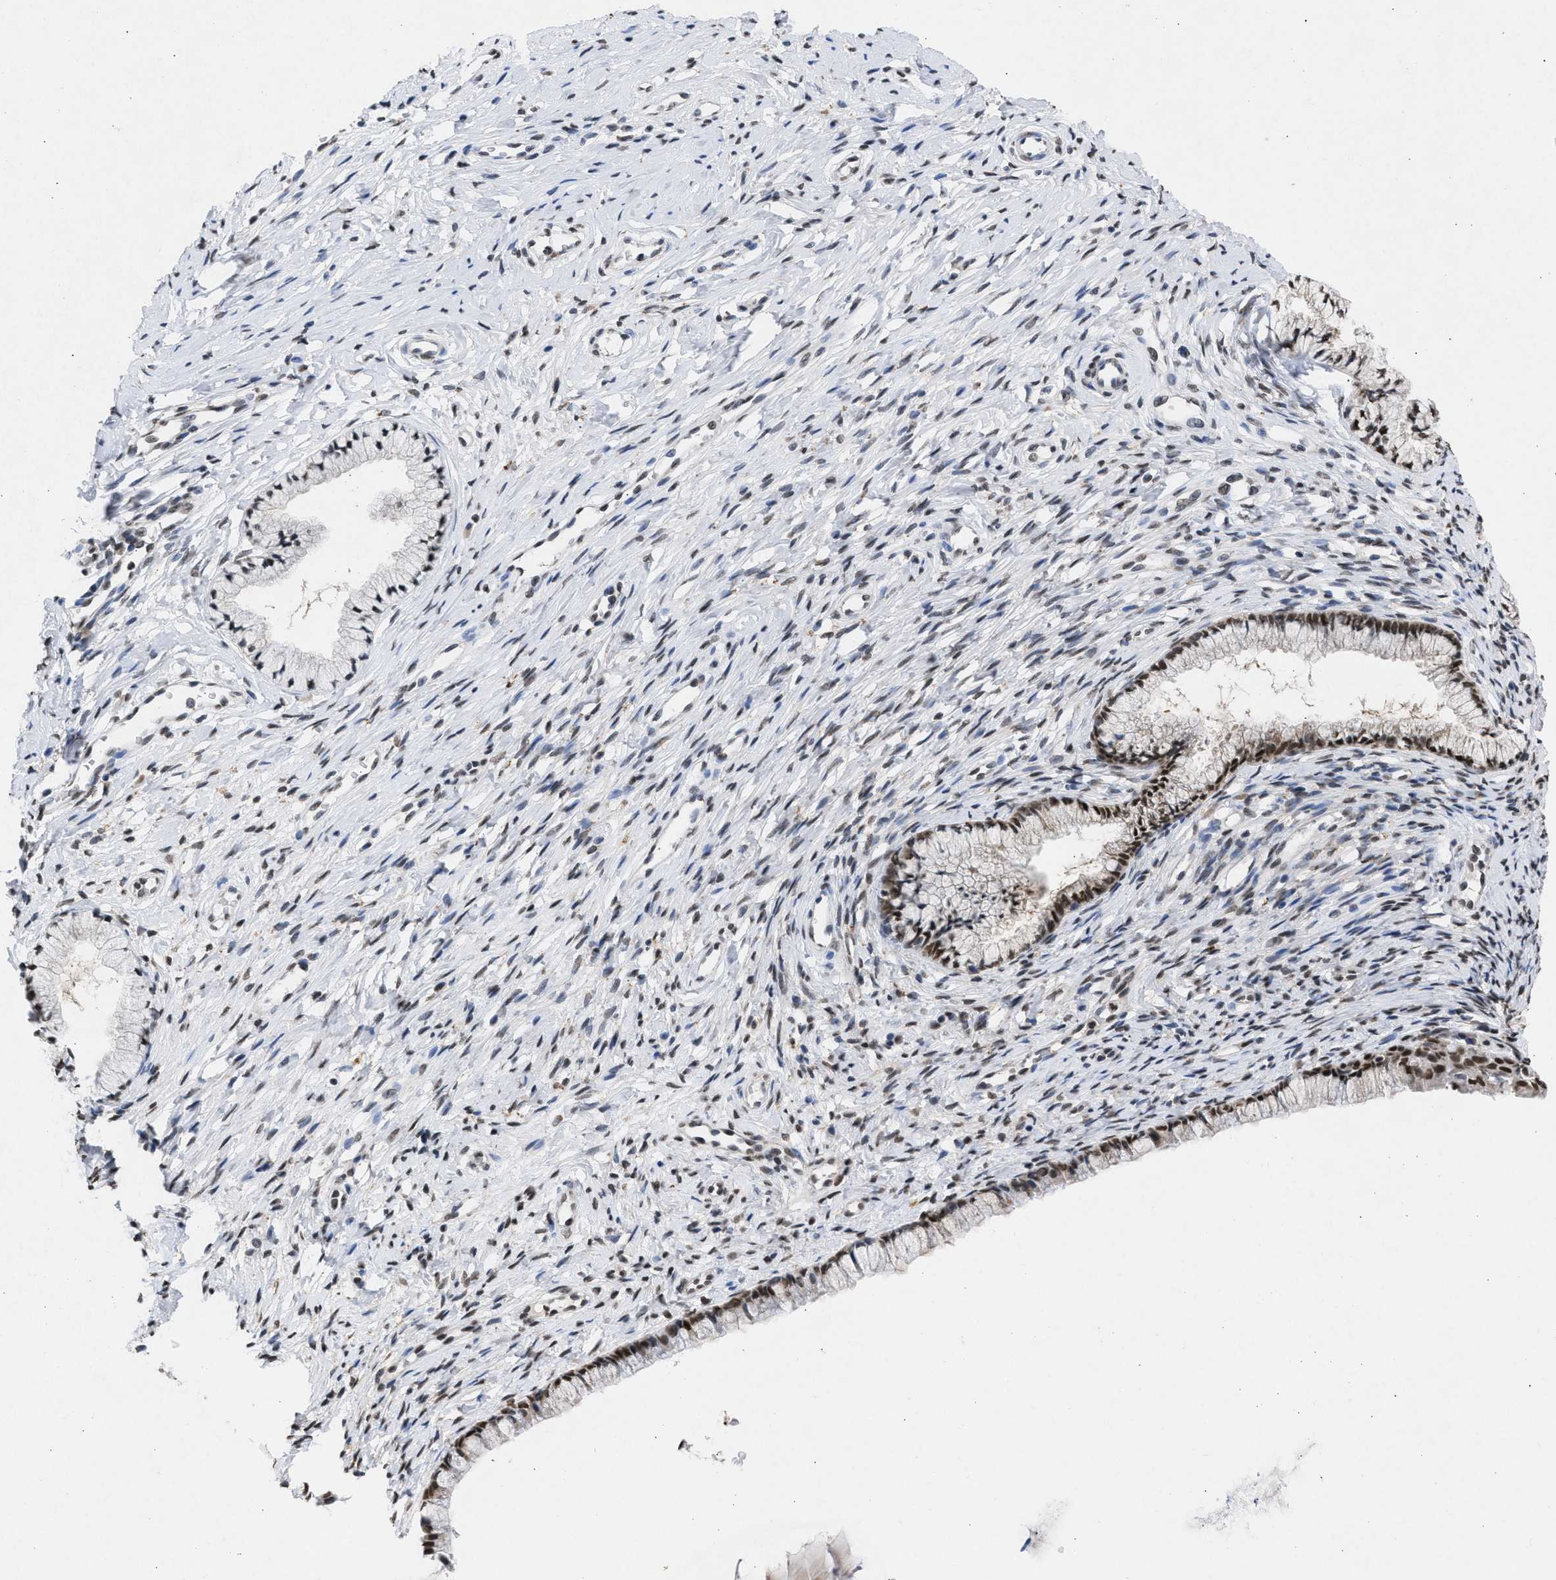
{"staining": {"intensity": "moderate", "quantity": ">75%", "location": "nuclear"}, "tissue": "cervix", "cell_type": "Glandular cells", "image_type": "normal", "snomed": [{"axis": "morphology", "description": "Normal tissue, NOS"}, {"axis": "topography", "description": "Cervix"}], "caption": "Immunohistochemical staining of normal cervix shows medium levels of moderate nuclear positivity in about >75% of glandular cells.", "gene": "NUP35", "patient": {"sex": "female", "age": 77}}